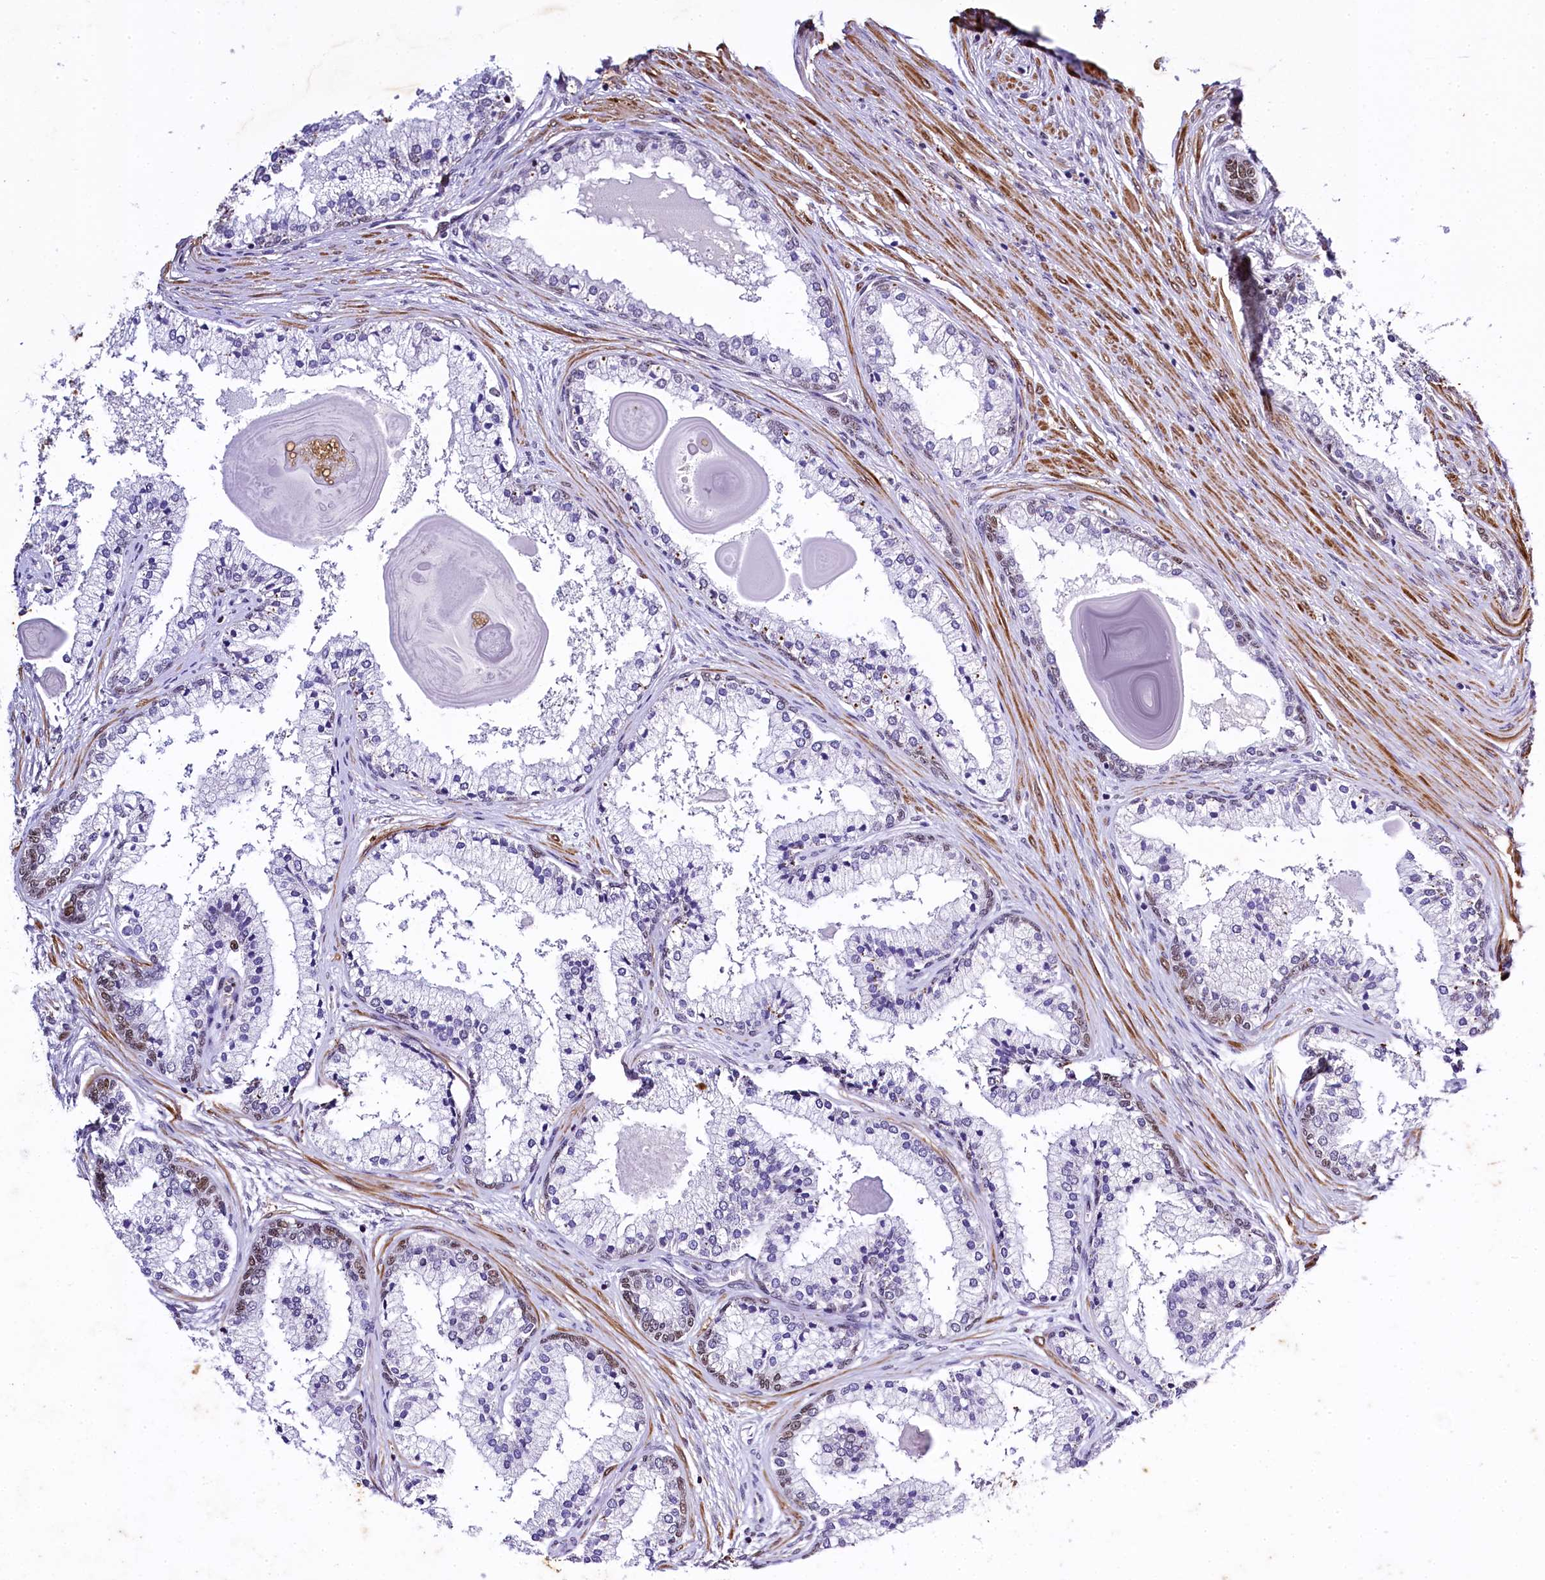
{"staining": {"intensity": "moderate", "quantity": "<25%", "location": "nuclear"}, "tissue": "prostate cancer", "cell_type": "Tumor cells", "image_type": "cancer", "snomed": [{"axis": "morphology", "description": "Adenocarcinoma, Low grade"}, {"axis": "topography", "description": "Prostate"}], "caption": "Immunohistochemical staining of human prostate adenocarcinoma (low-grade) demonstrates moderate nuclear protein positivity in about <25% of tumor cells. The staining is performed using DAB brown chromogen to label protein expression. The nuclei are counter-stained blue using hematoxylin.", "gene": "SAMD10", "patient": {"sex": "male", "age": 59}}